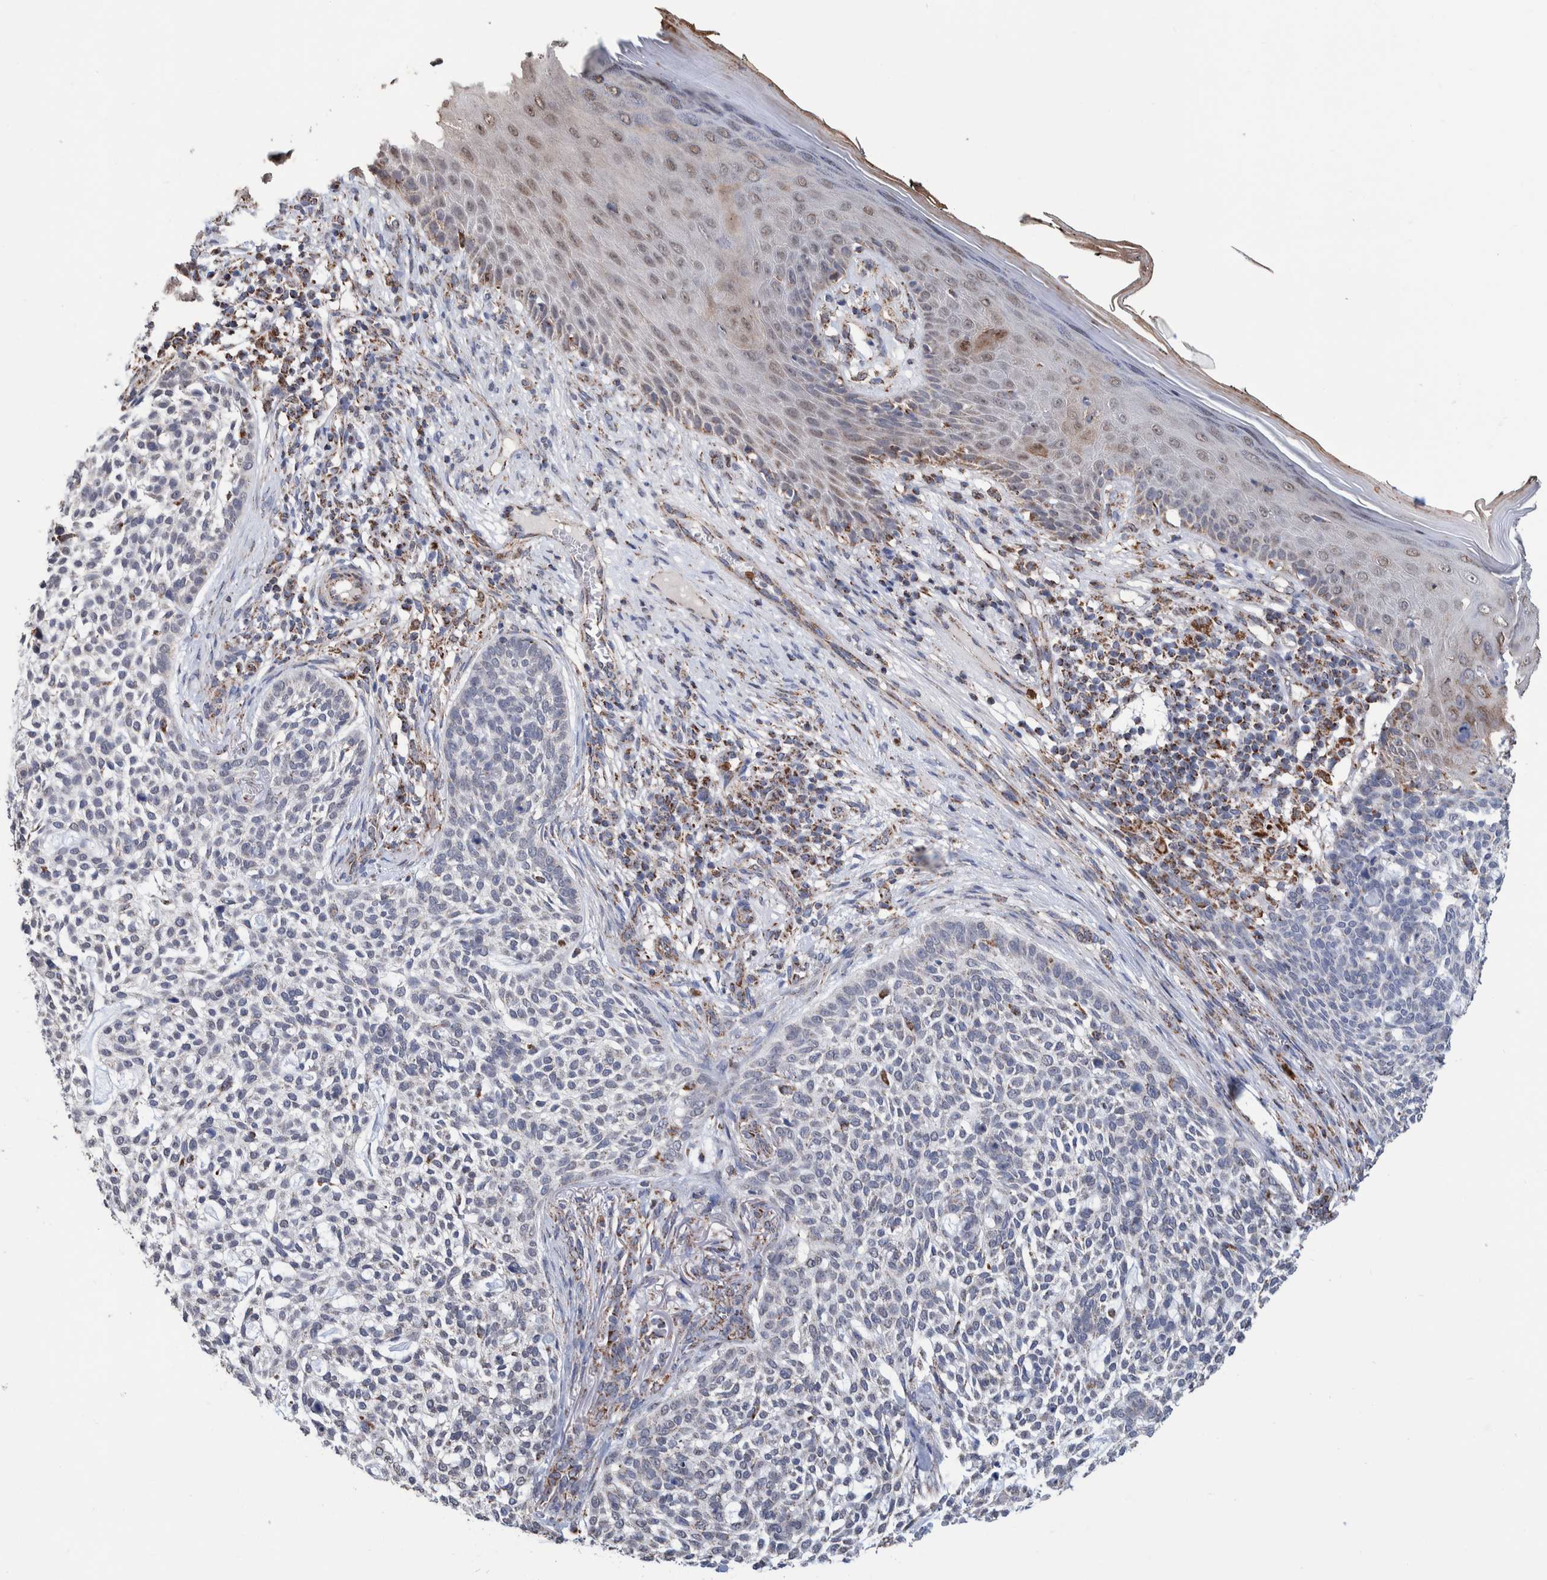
{"staining": {"intensity": "negative", "quantity": "none", "location": "none"}, "tissue": "skin cancer", "cell_type": "Tumor cells", "image_type": "cancer", "snomed": [{"axis": "morphology", "description": "Basal cell carcinoma"}, {"axis": "topography", "description": "Skin"}], "caption": "This is a photomicrograph of immunohistochemistry staining of basal cell carcinoma (skin), which shows no positivity in tumor cells.", "gene": "DECR1", "patient": {"sex": "female", "age": 64}}